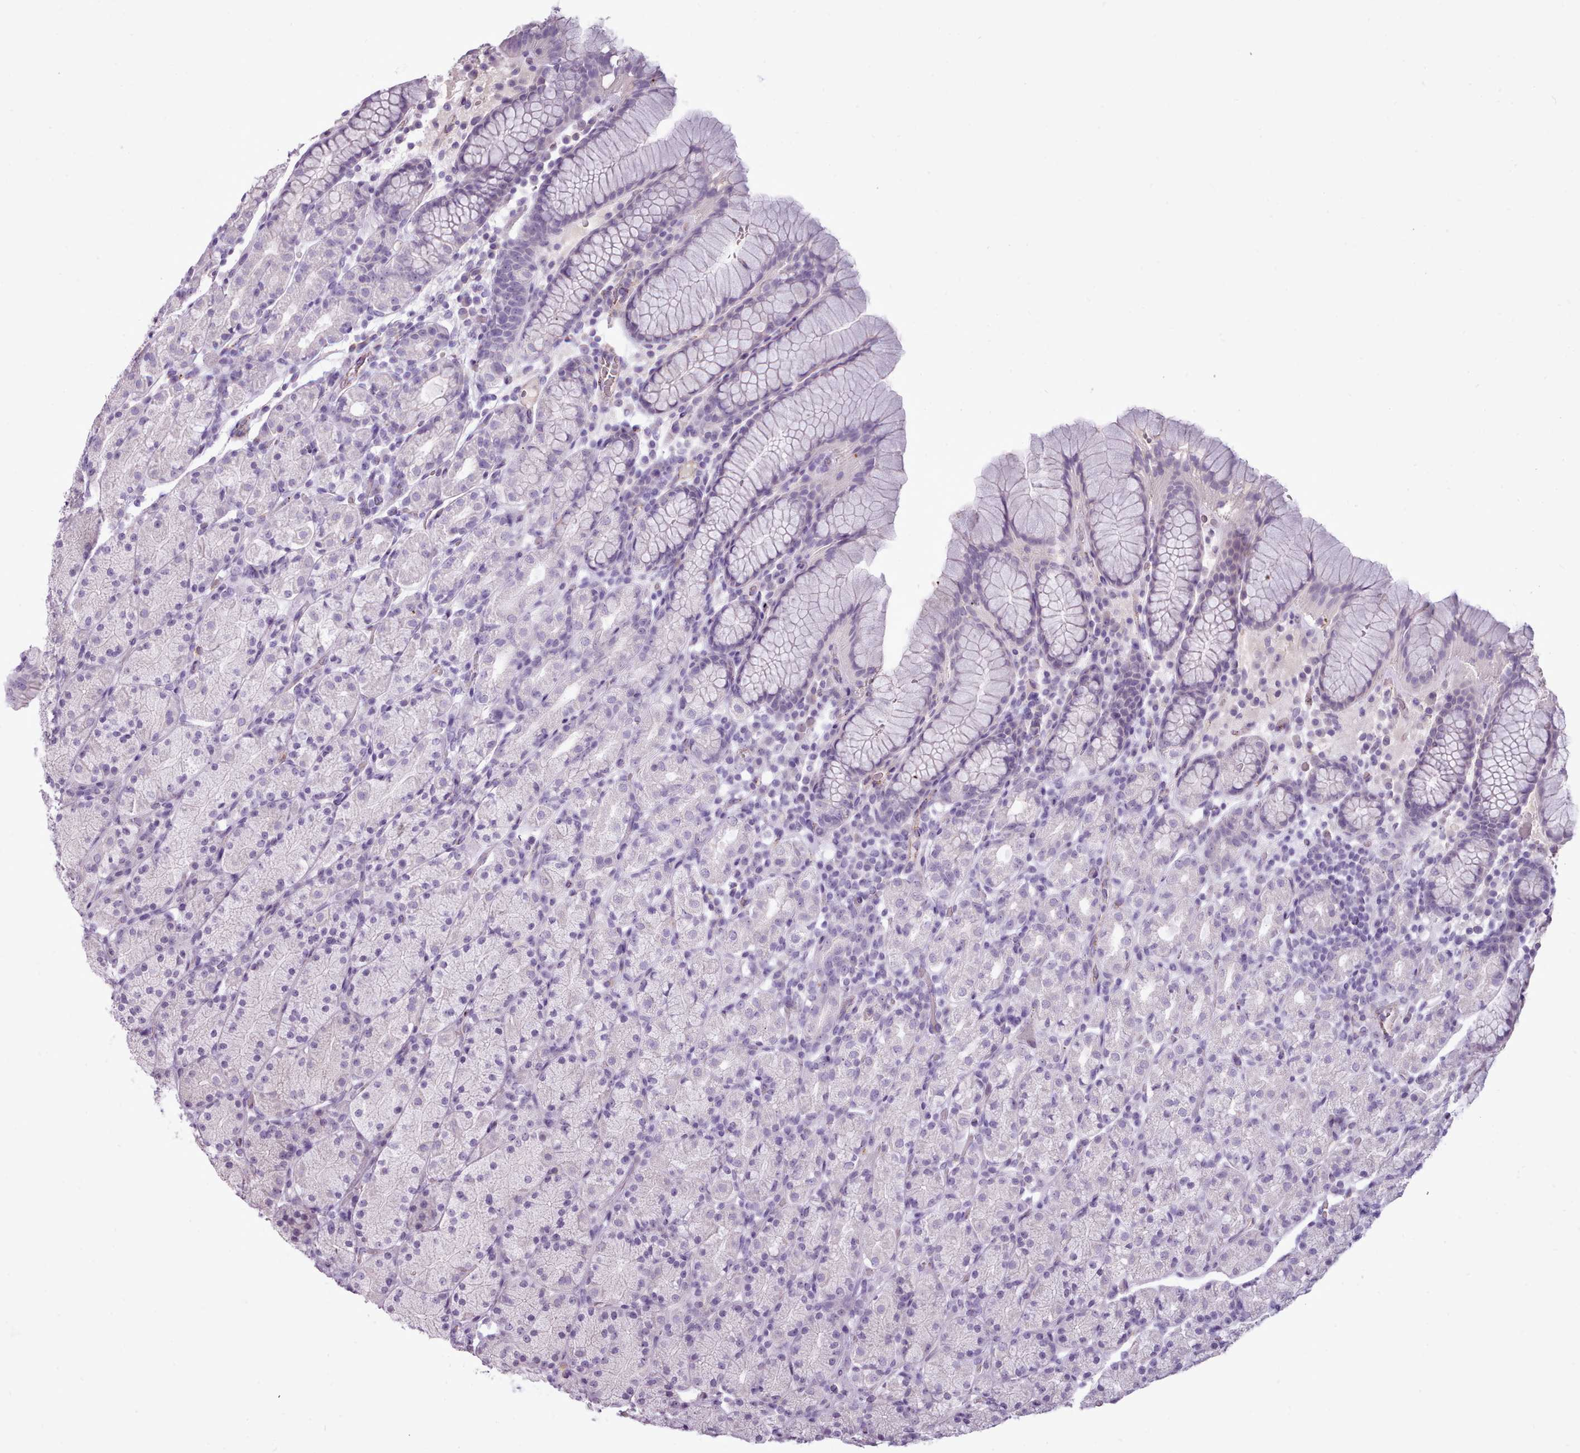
{"staining": {"intensity": "negative", "quantity": "none", "location": "none"}, "tissue": "stomach", "cell_type": "Glandular cells", "image_type": "normal", "snomed": [{"axis": "morphology", "description": "Normal tissue, NOS"}, {"axis": "topography", "description": "Stomach, upper"}, {"axis": "topography", "description": "Stomach"}], "caption": "The photomicrograph reveals no staining of glandular cells in unremarkable stomach.", "gene": "ATRAID", "patient": {"sex": "male", "age": 62}}